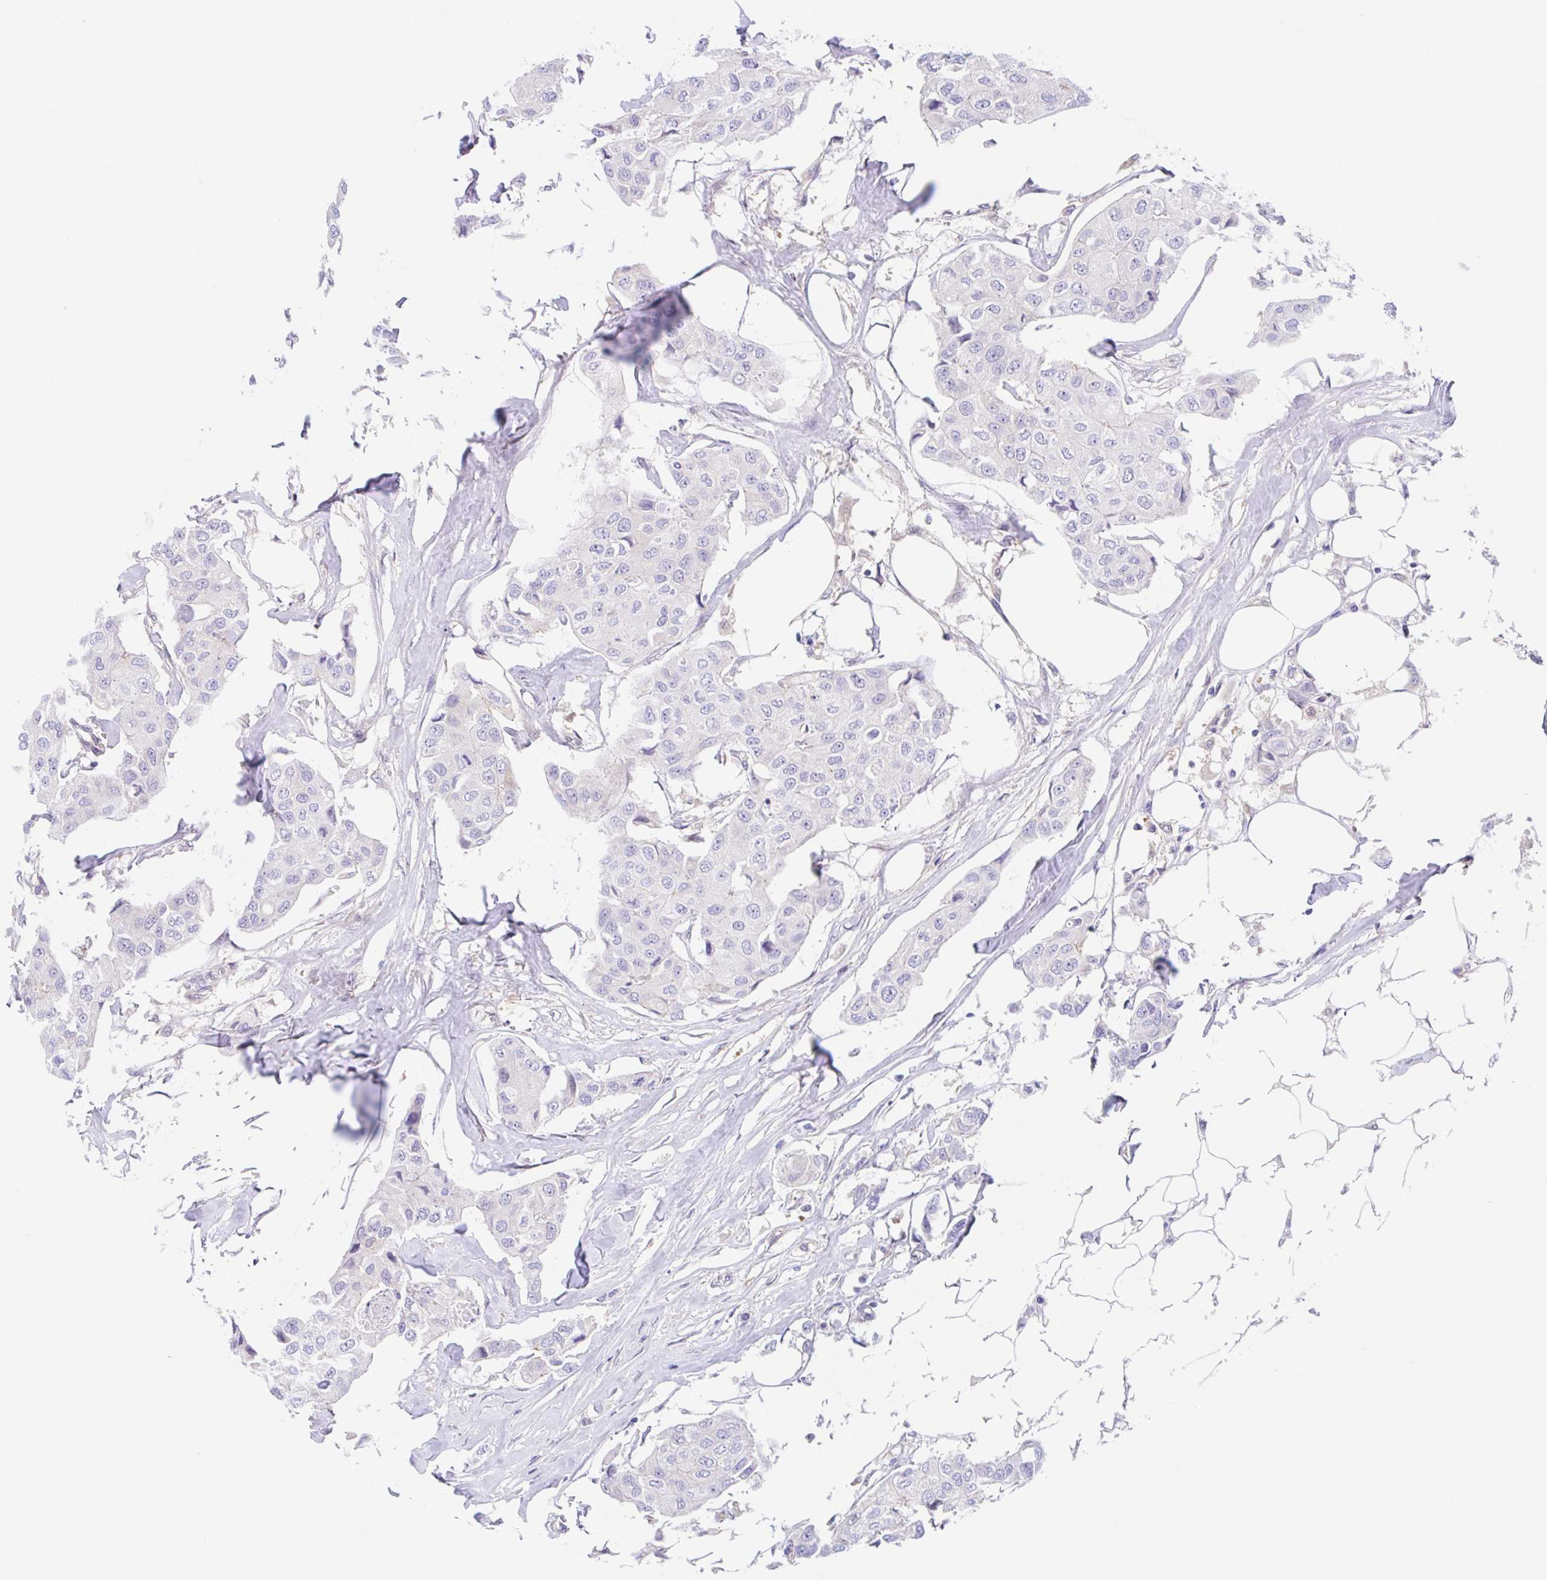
{"staining": {"intensity": "negative", "quantity": "none", "location": "none"}, "tissue": "breast cancer", "cell_type": "Tumor cells", "image_type": "cancer", "snomed": [{"axis": "morphology", "description": "Duct carcinoma"}, {"axis": "topography", "description": "Breast"}, {"axis": "topography", "description": "Lymph node"}], "caption": "Tumor cells show no significant protein staining in breast cancer (intraductal carcinoma).", "gene": "TMEM86A", "patient": {"sex": "female", "age": 80}}